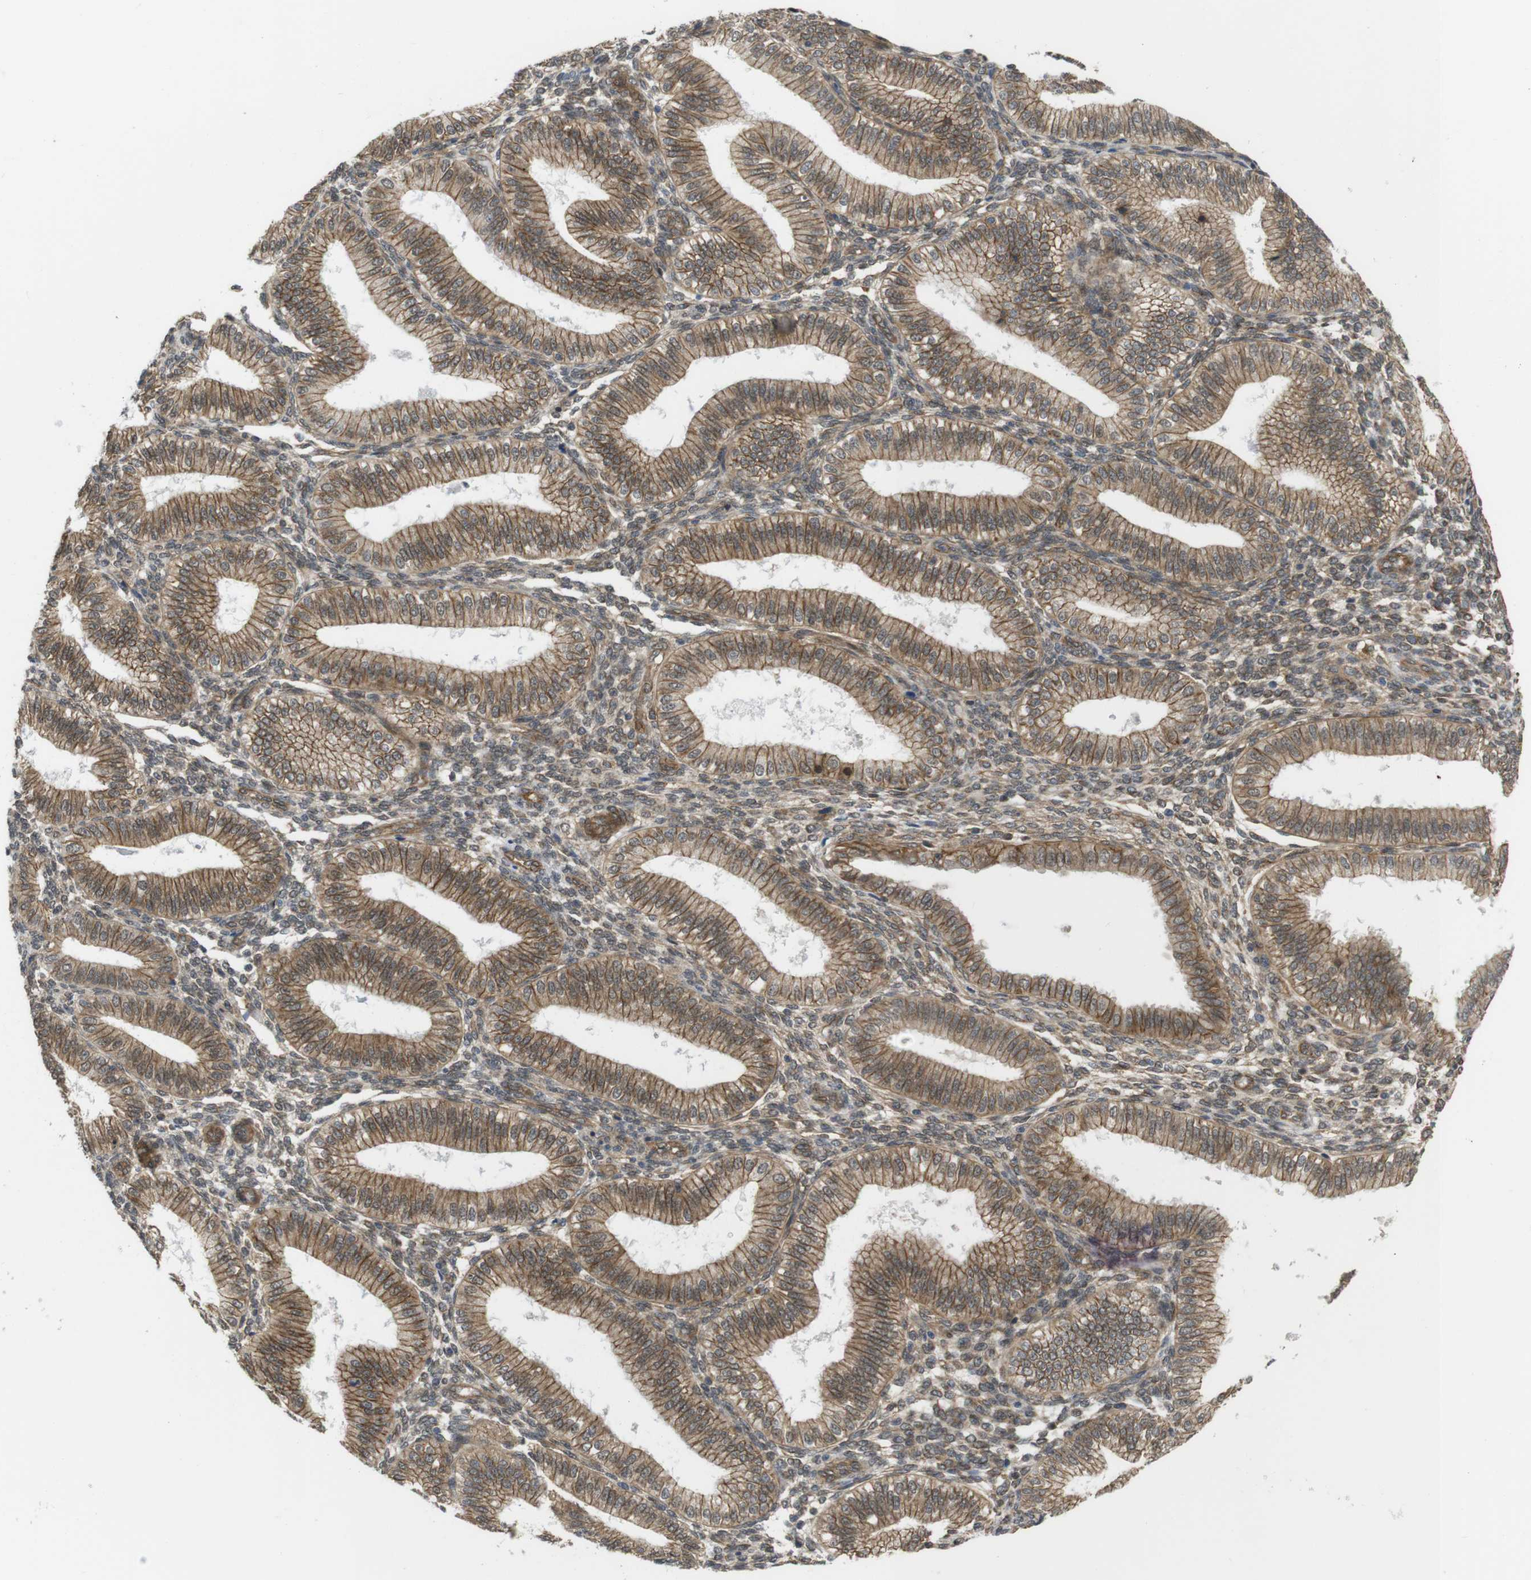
{"staining": {"intensity": "weak", "quantity": "25%-75%", "location": "cytoplasmic/membranous"}, "tissue": "endometrium", "cell_type": "Cells in endometrial stroma", "image_type": "normal", "snomed": [{"axis": "morphology", "description": "Normal tissue, NOS"}, {"axis": "topography", "description": "Endometrium"}], "caption": "Immunohistochemical staining of normal human endometrium demonstrates weak cytoplasmic/membranous protein expression in approximately 25%-75% of cells in endometrial stroma. (brown staining indicates protein expression, while blue staining denotes nuclei).", "gene": "ZDHHC5", "patient": {"sex": "female", "age": 39}}